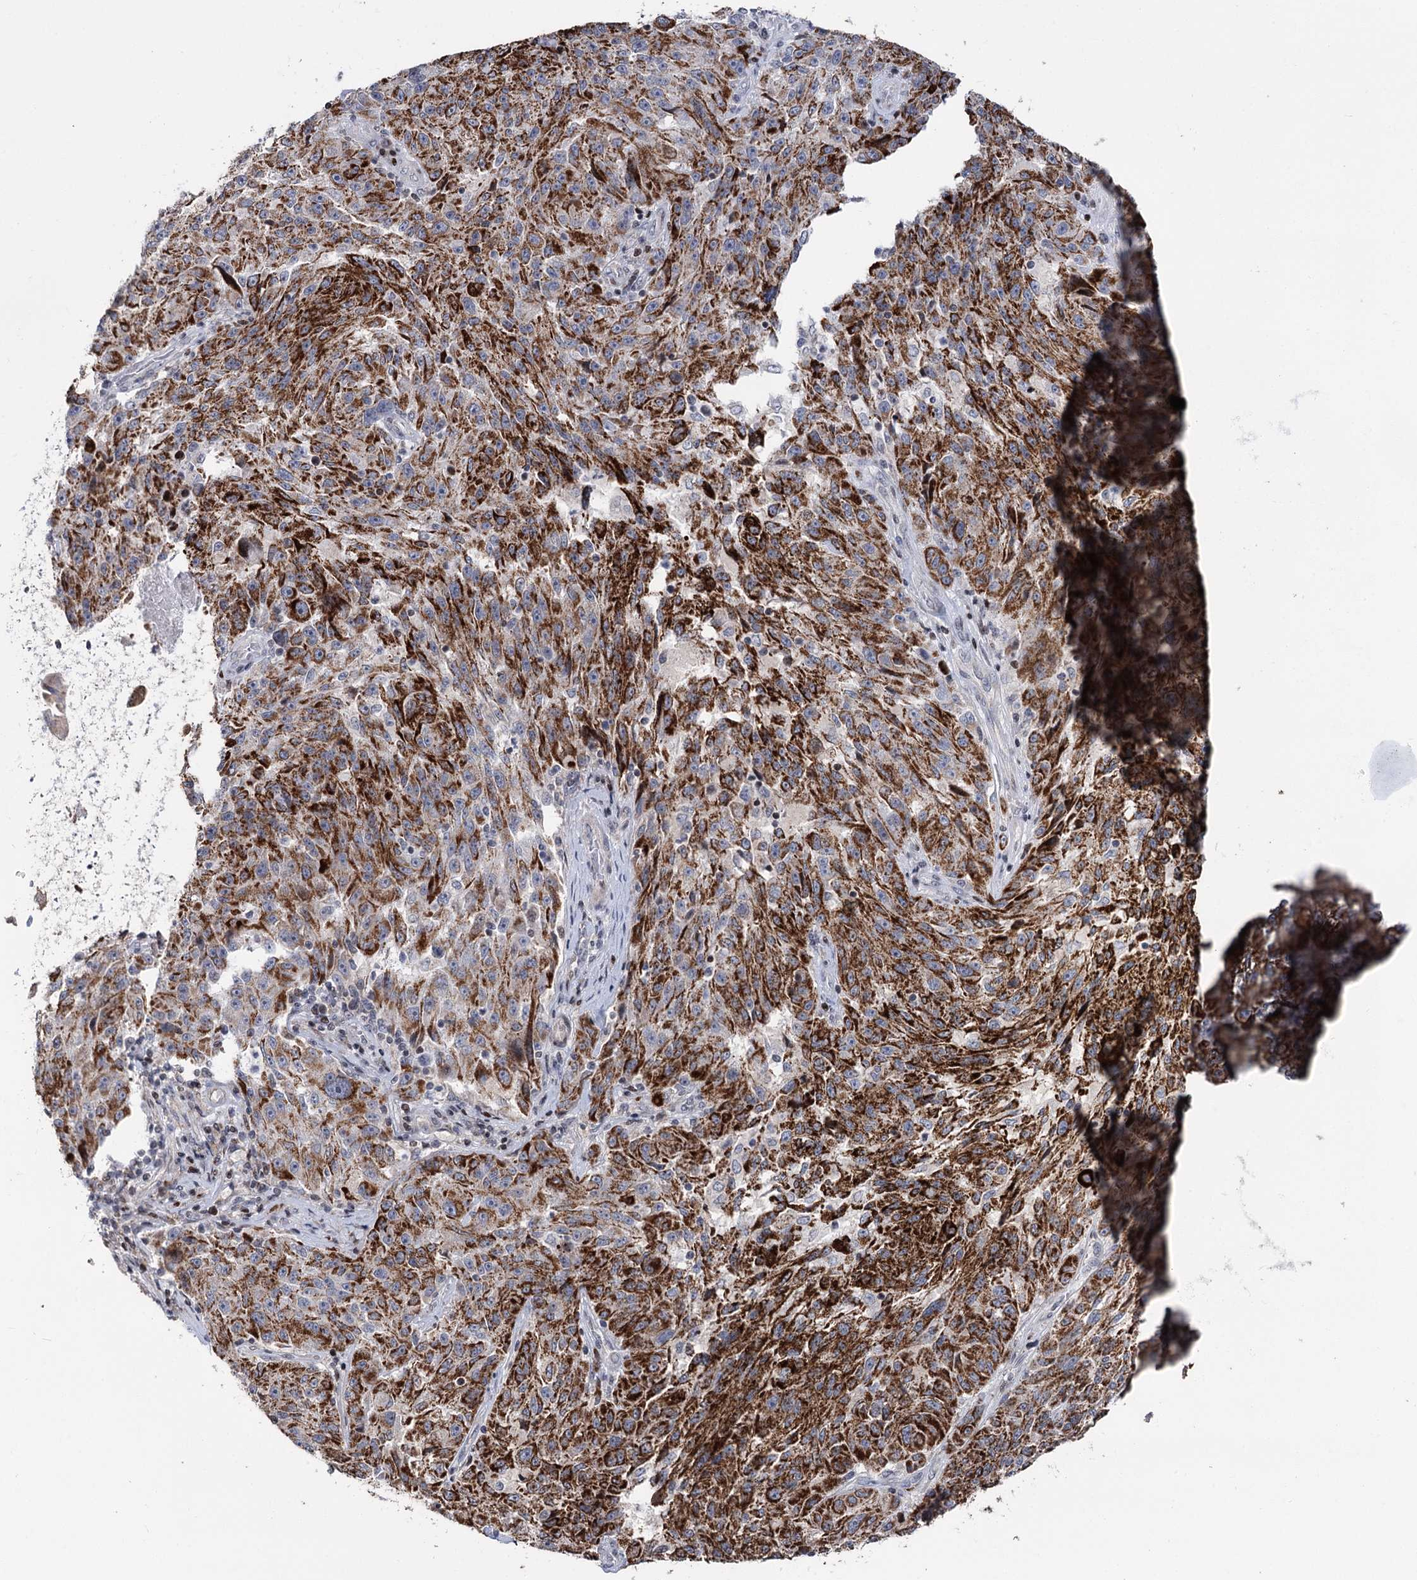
{"staining": {"intensity": "strong", "quantity": ">75%", "location": "cytoplasmic/membranous"}, "tissue": "melanoma", "cell_type": "Tumor cells", "image_type": "cancer", "snomed": [{"axis": "morphology", "description": "Malignant melanoma, NOS"}, {"axis": "topography", "description": "Skin"}], "caption": "DAB (3,3'-diaminobenzidine) immunohistochemical staining of malignant melanoma reveals strong cytoplasmic/membranous protein staining in about >75% of tumor cells.", "gene": "PTGR1", "patient": {"sex": "male", "age": 53}}